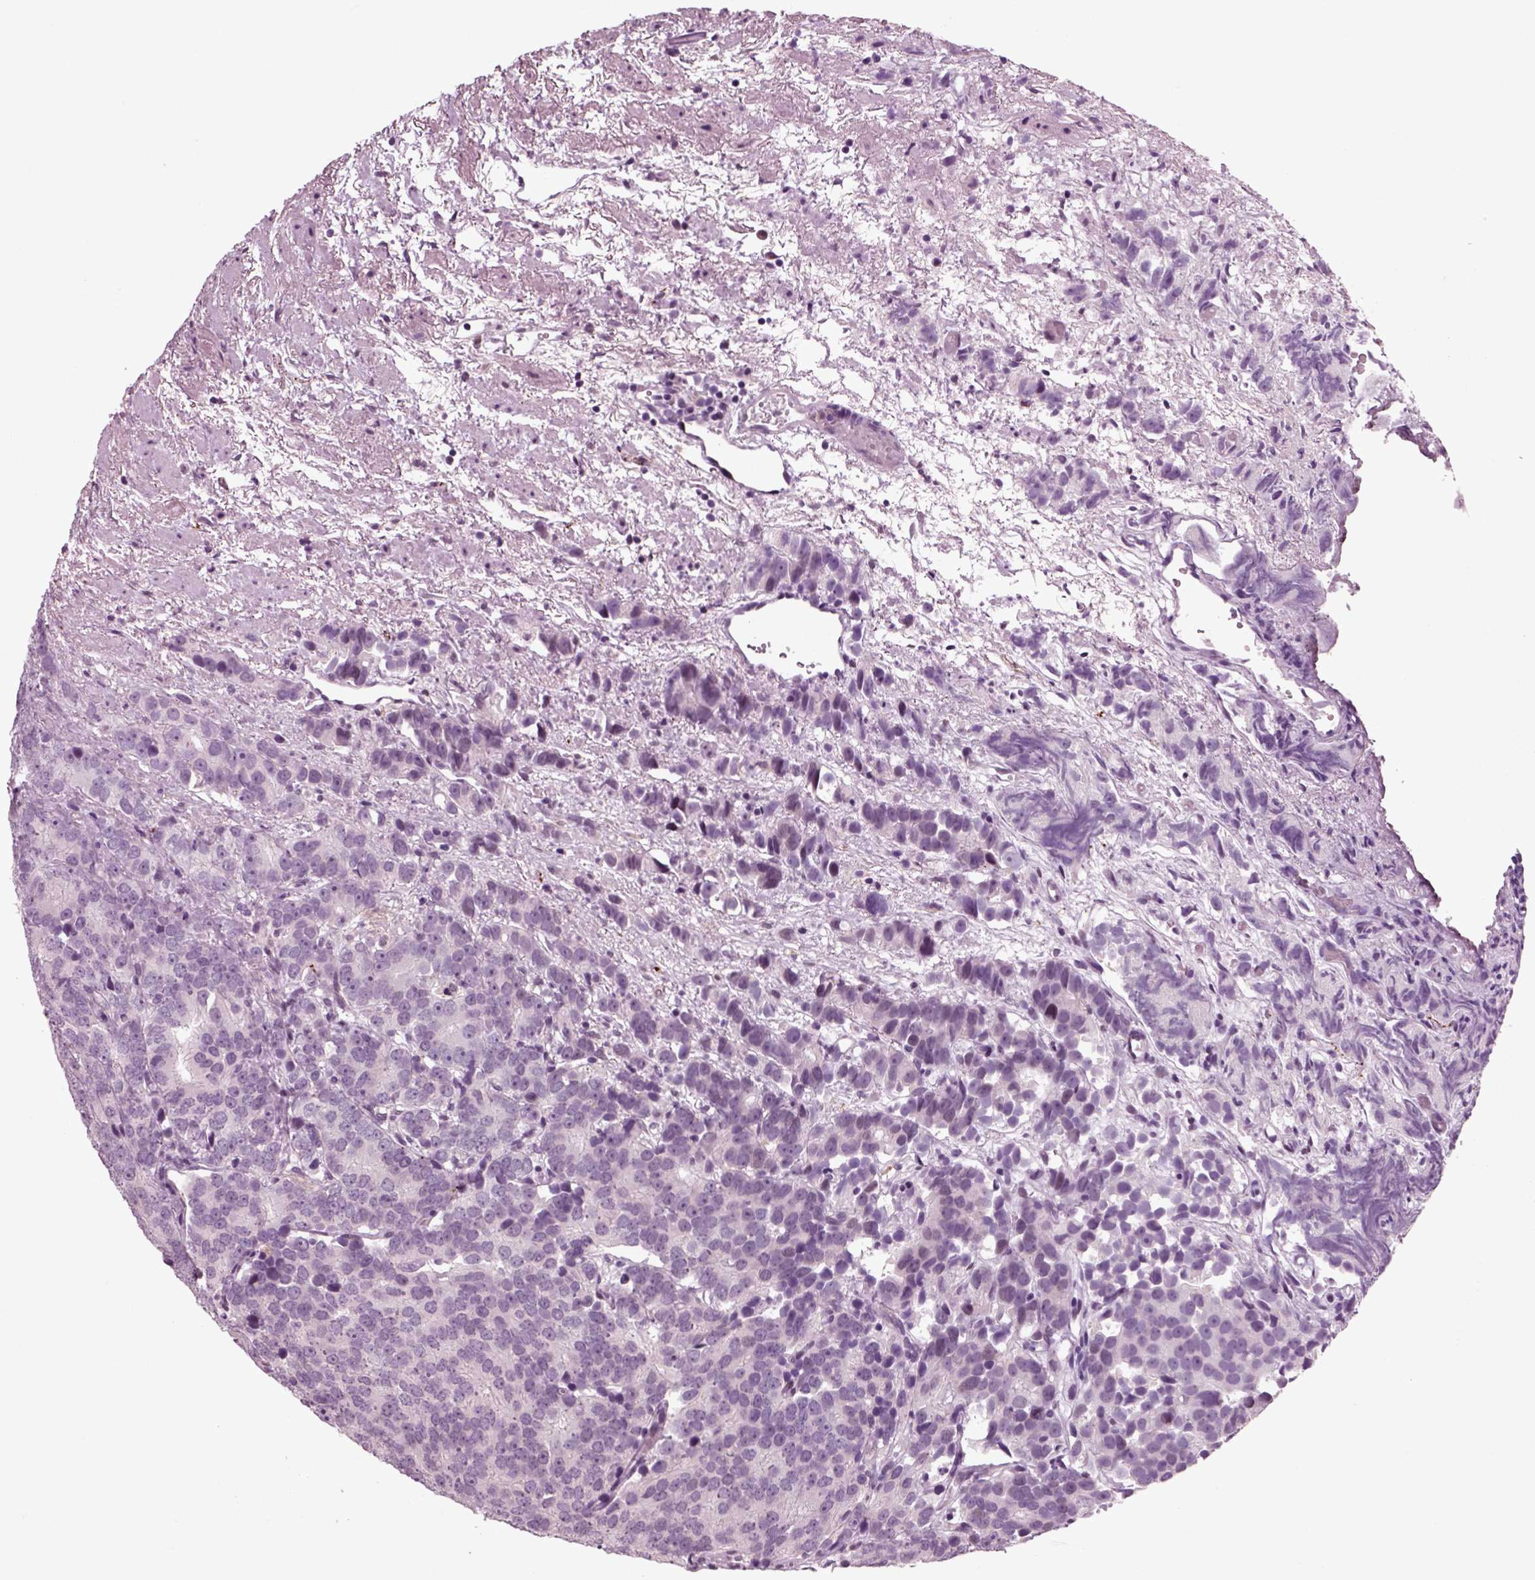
{"staining": {"intensity": "negative", "quantity": "none", "location": "none"}, "tissue": "prostate cancer", "cell_type": "Tumor cells", "image_type": "cancer", "snomed": [{"axis": "morphology", "description": "Adenocarcinoma, High grade"}, {"axis": "topography", "description": "Prostate"}], "caption": "The IHC micrograph has no significant staining in tumor cells of prostate cancer tissue.", "gene": "CHGB", "patient": {"sex": "male", "age": 90}}